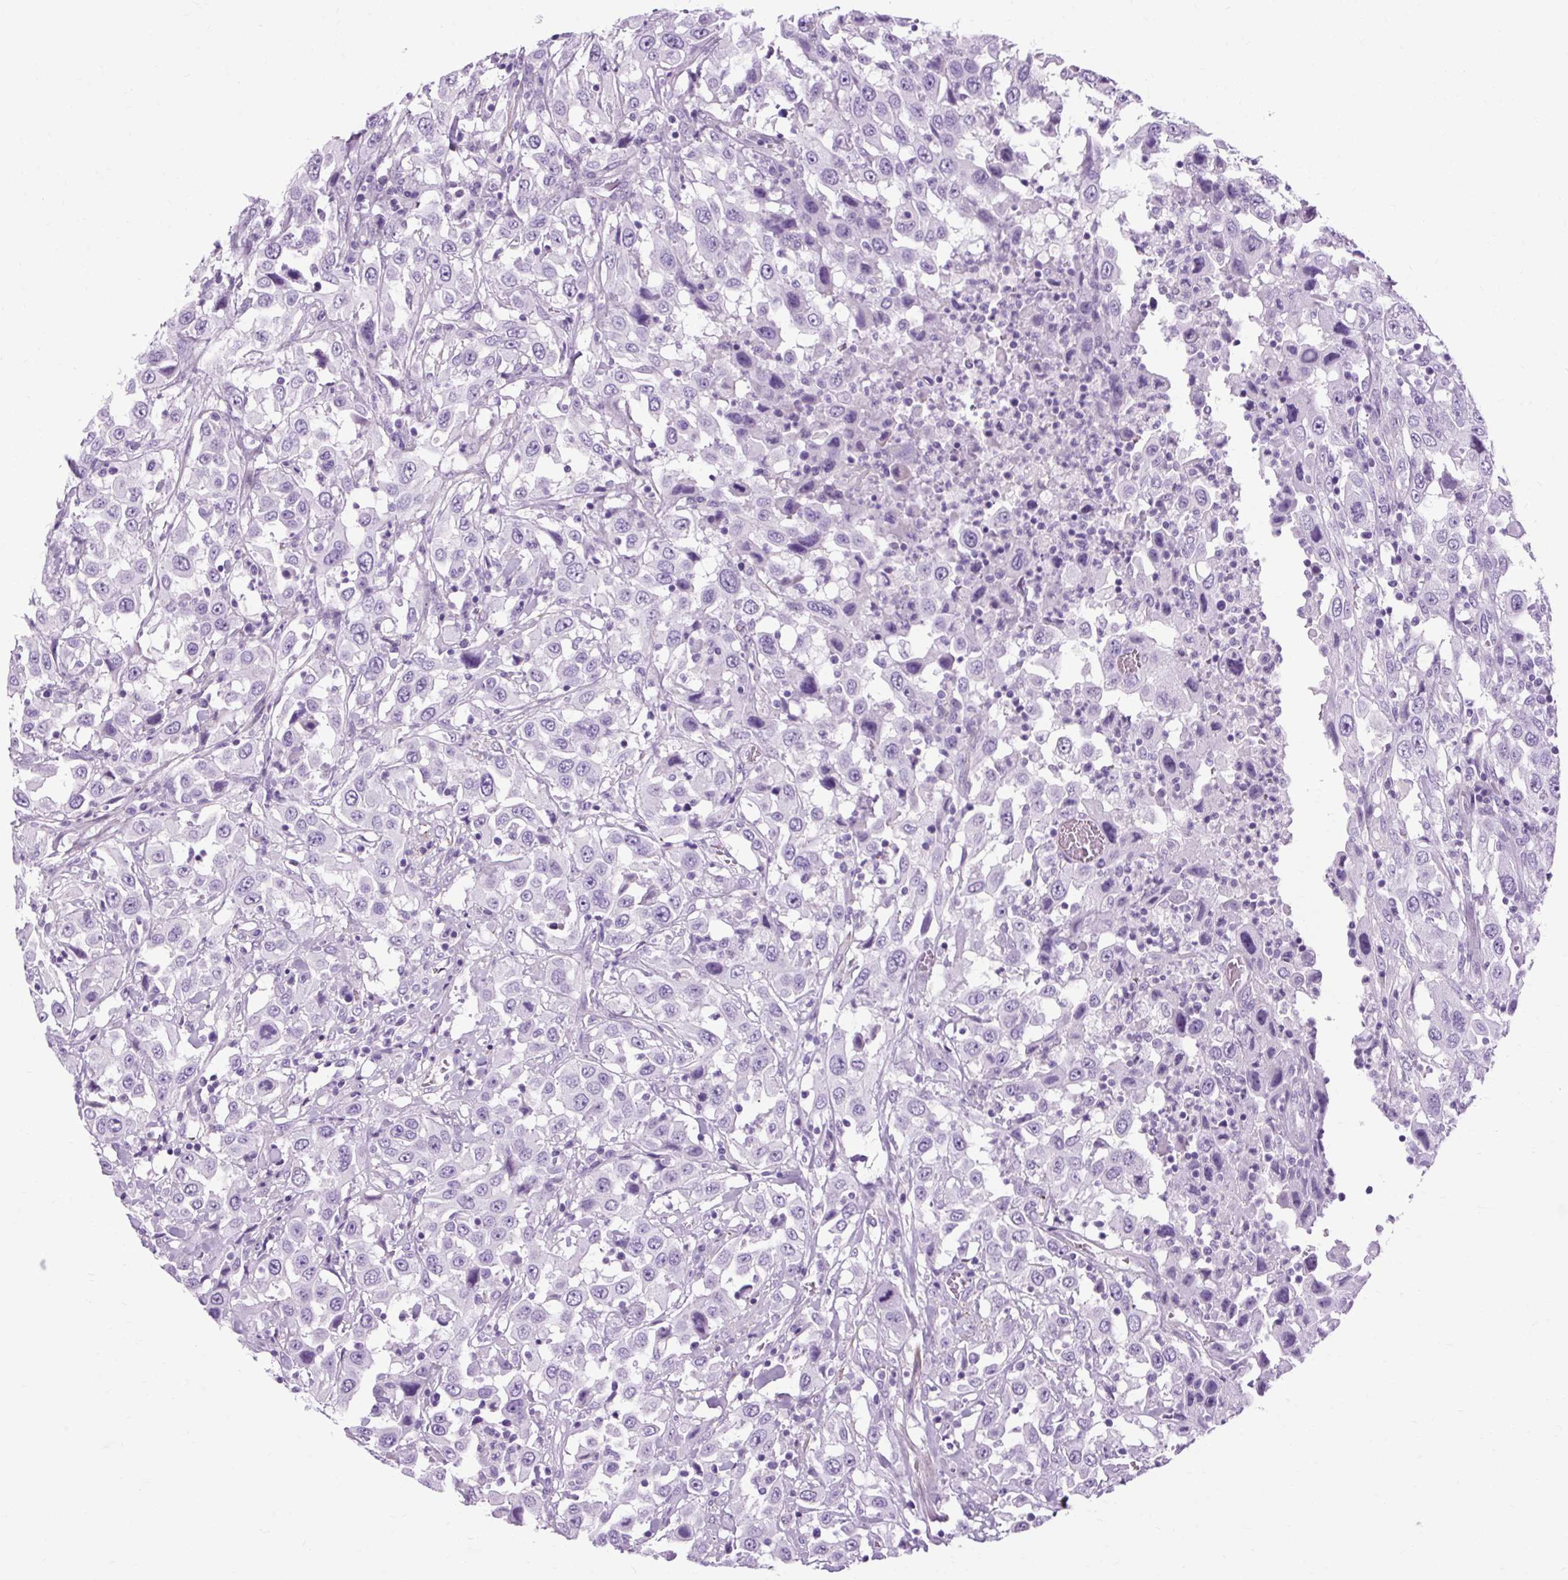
{"staining": {"intensity": "negative", "quantity": "none", "location": "none"}, "tissue": "urothelial cancer", "cell_type": "Tumor cells", "image_type": "cancer", "snomed": [{"axis": "morphology", "description": "Urothelial carcinoma, High grade"}, {"axis": "topography", "description": "Urinary bladder"}], "caption": "Human urothelial cancer stained for a protein using IHC displays no staining in tumor cells.", "gene": "OOEP", "patient": {"sex": "male", "age": 61}}